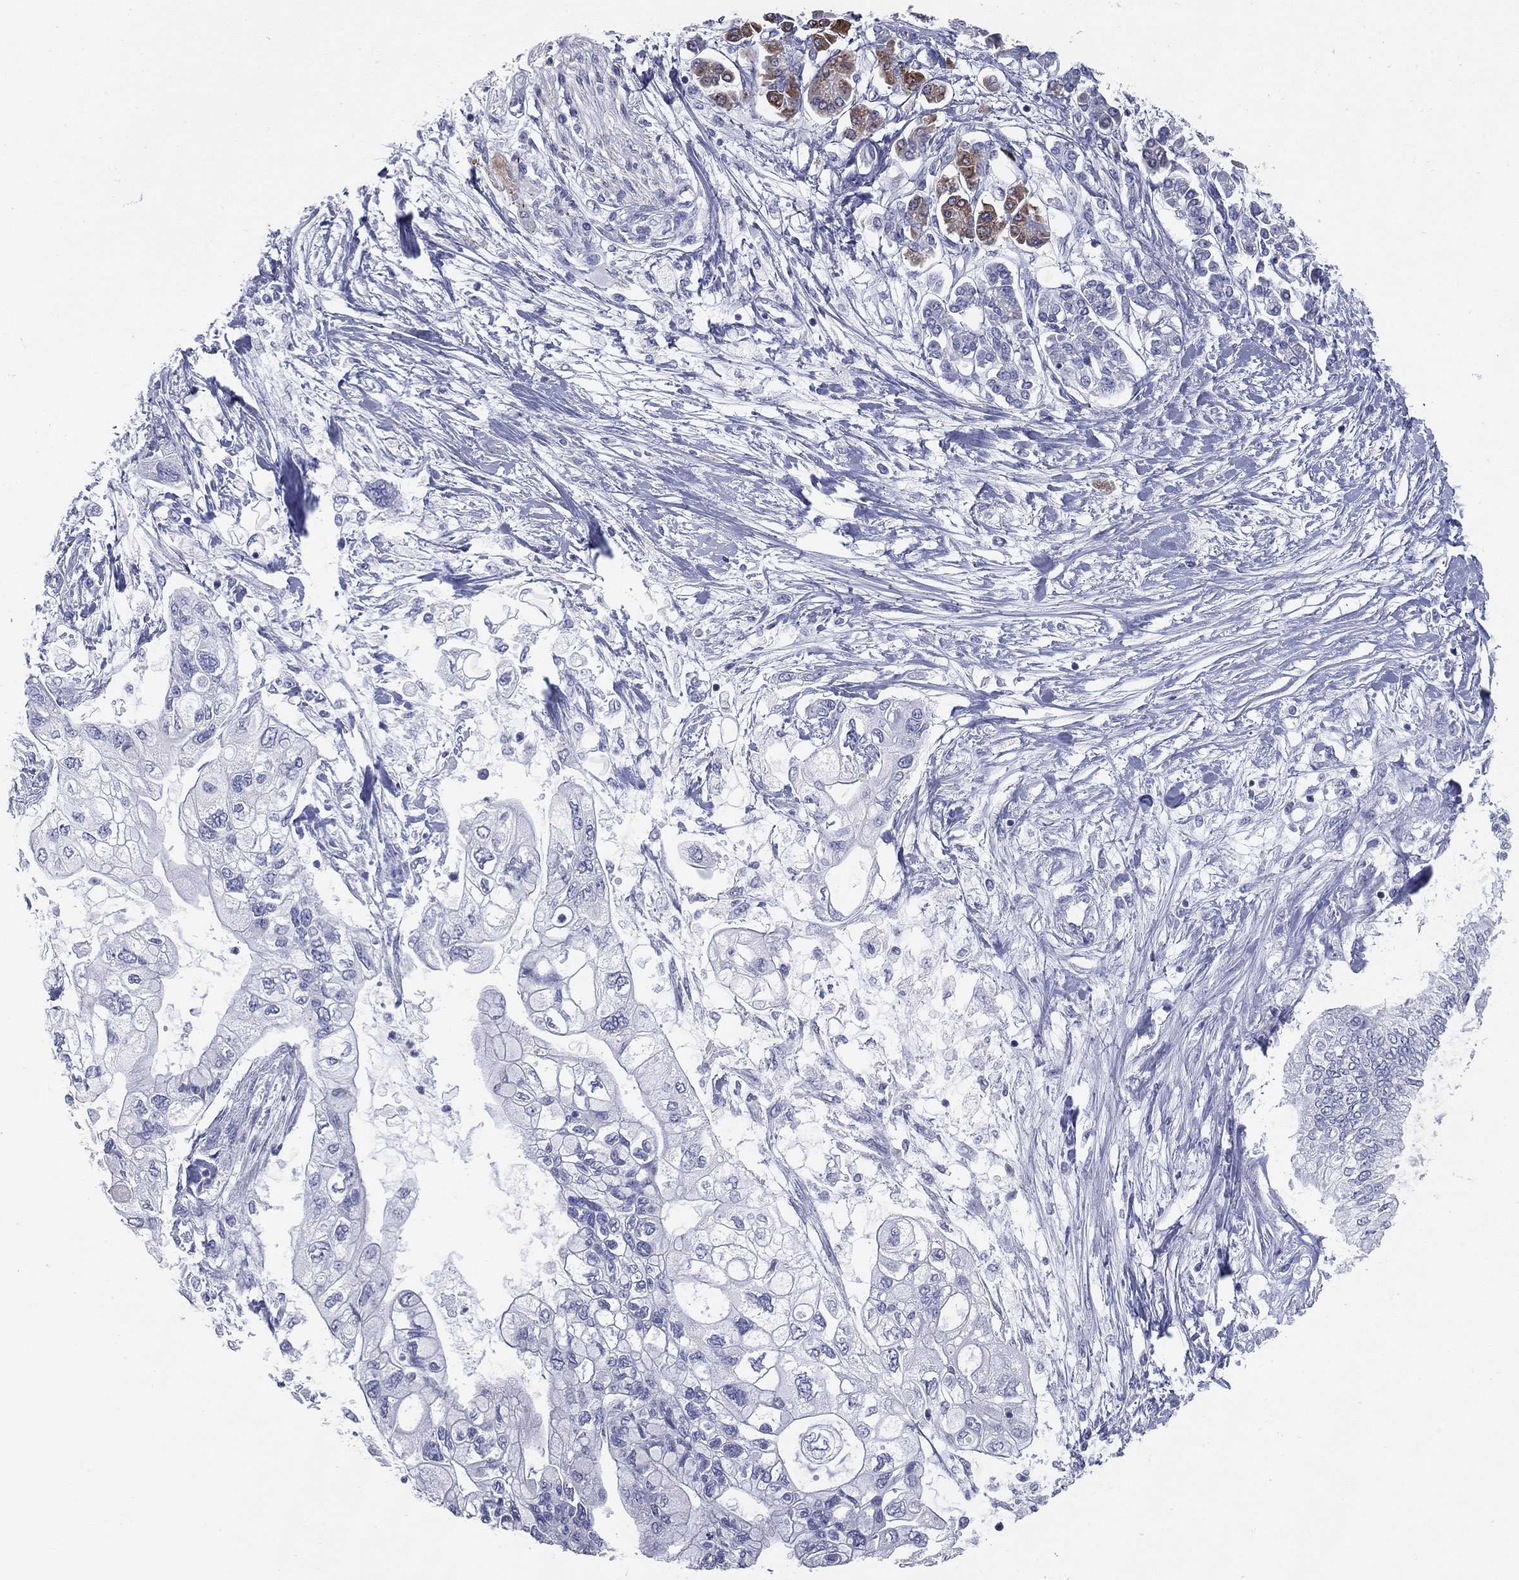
{"staining": {"intensity": "negative", "quantity": "none", "location": "none"}, "tissue": "pancreatic cancer", "cell_type": "Tumor cells", "image_type": "cancer", "snomed": [{"axis": "morphology", "description": "Adenocarcinoma, NOS"}, {"axis": "topography", "description": "Pancreas"}], "caption": "This is an immunohistochemistry micrograph of human adenocarcinoma (pancreatic). There is no positivity in tumor cells.", "gene": "TAC1", "patient": {"sex": "female", "age": 77}}